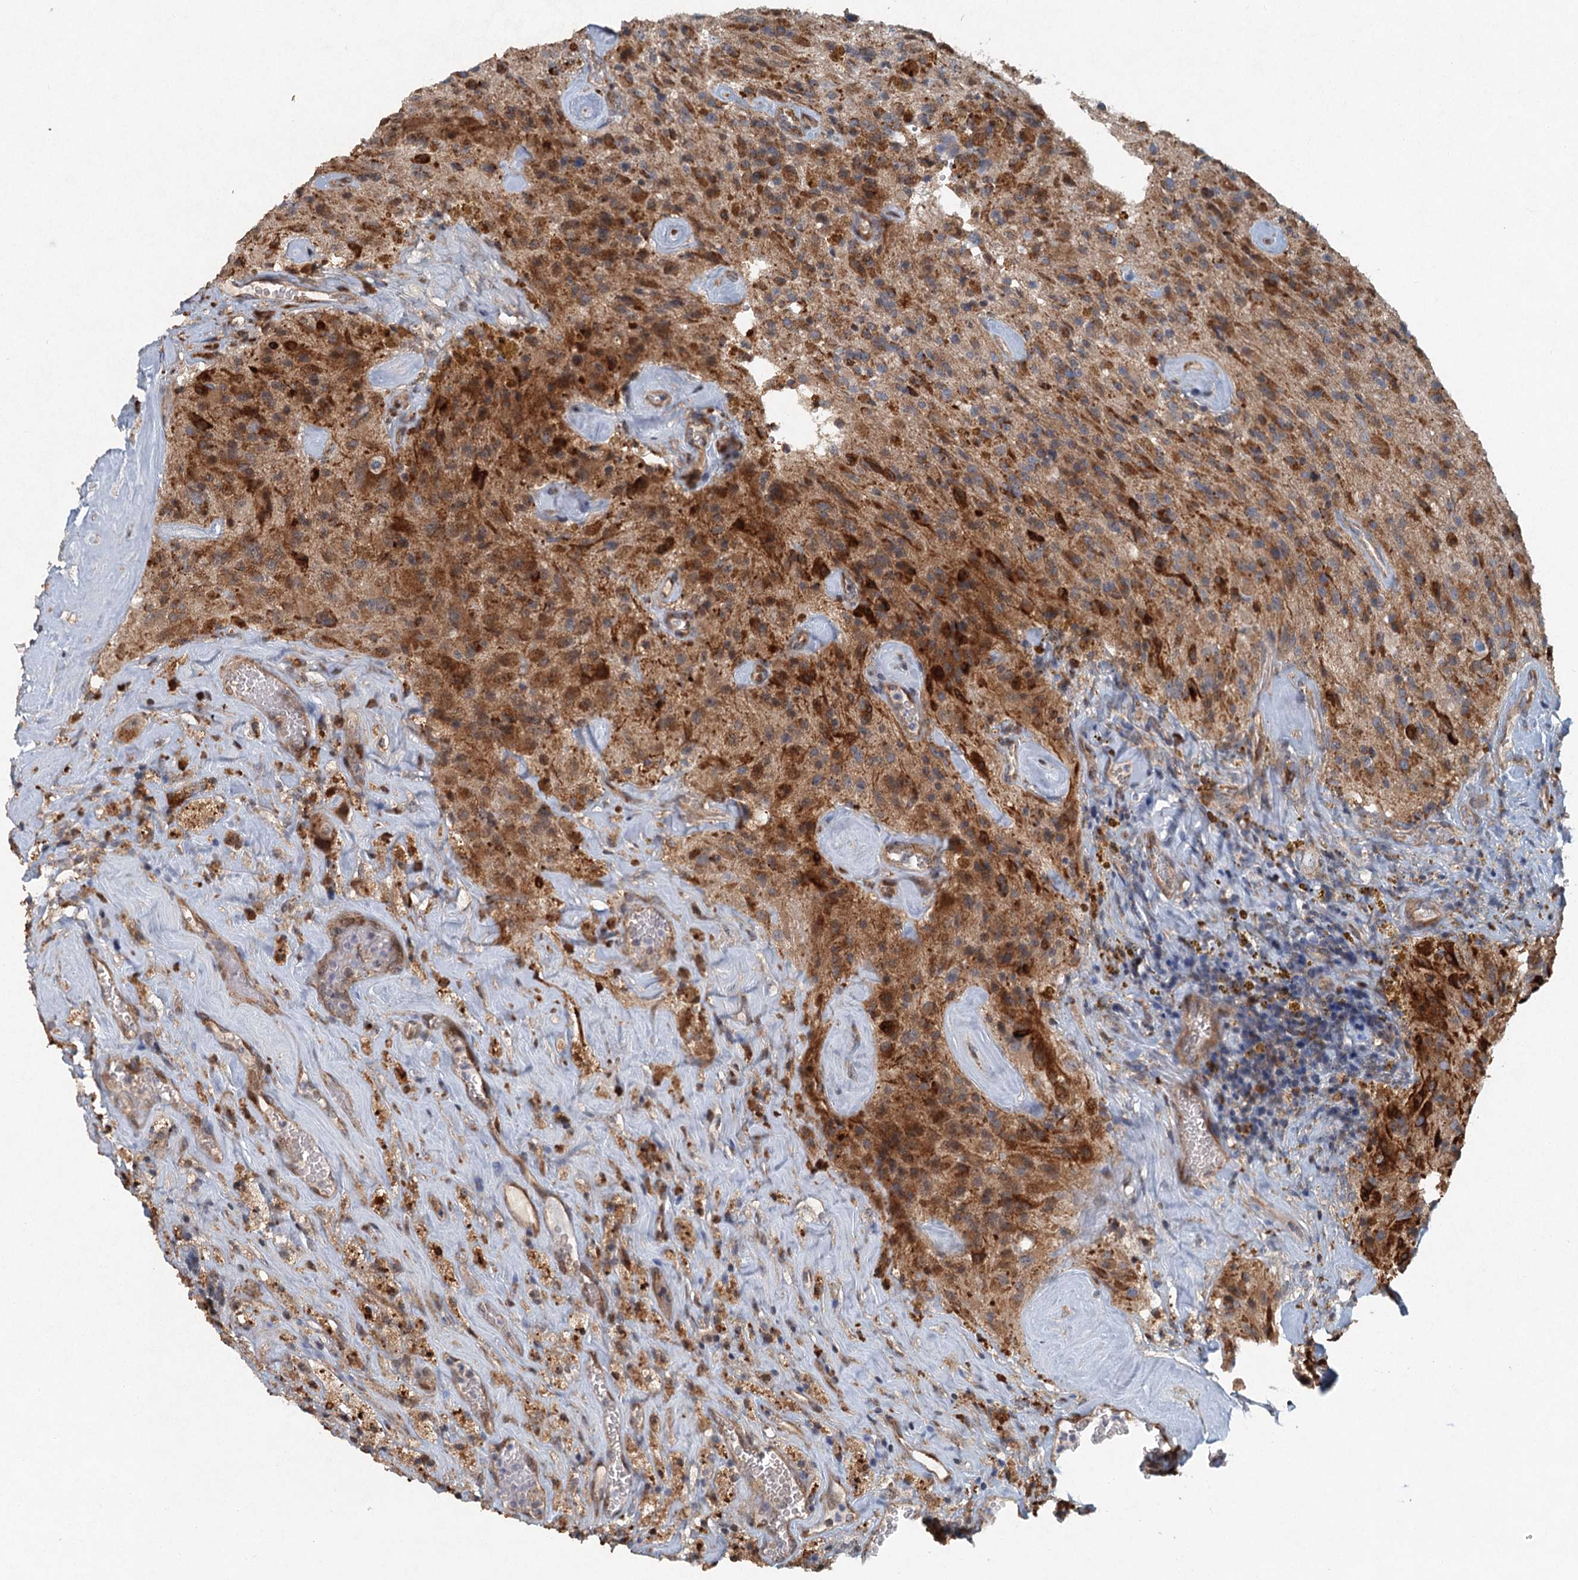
{"staining": {"intensity": "moderate", "quantity": ">75%", "location": "cytoplasmic/membranous"}, "tissue": "glioma", "cell_type": "Tumor cells", "image_type": "cancer", "snomed": [{"axis": "morphology", "description": "Glioma, malignant, High grade"}, {"axis": "topography", "description": "Brain"}], "caption": "Glioma tissue demonstrates moderate cytoplasmic/membranous positivity in approximately >75% of tumor cells, visualized by immunohistochemistry. The staining is performed using DAB brown chromogen to label protein expression. The nuclei are counter-stained blue using hematoxylin.", "gene": "SRPX2", "patient": {"sex": "male", "age": 69}}